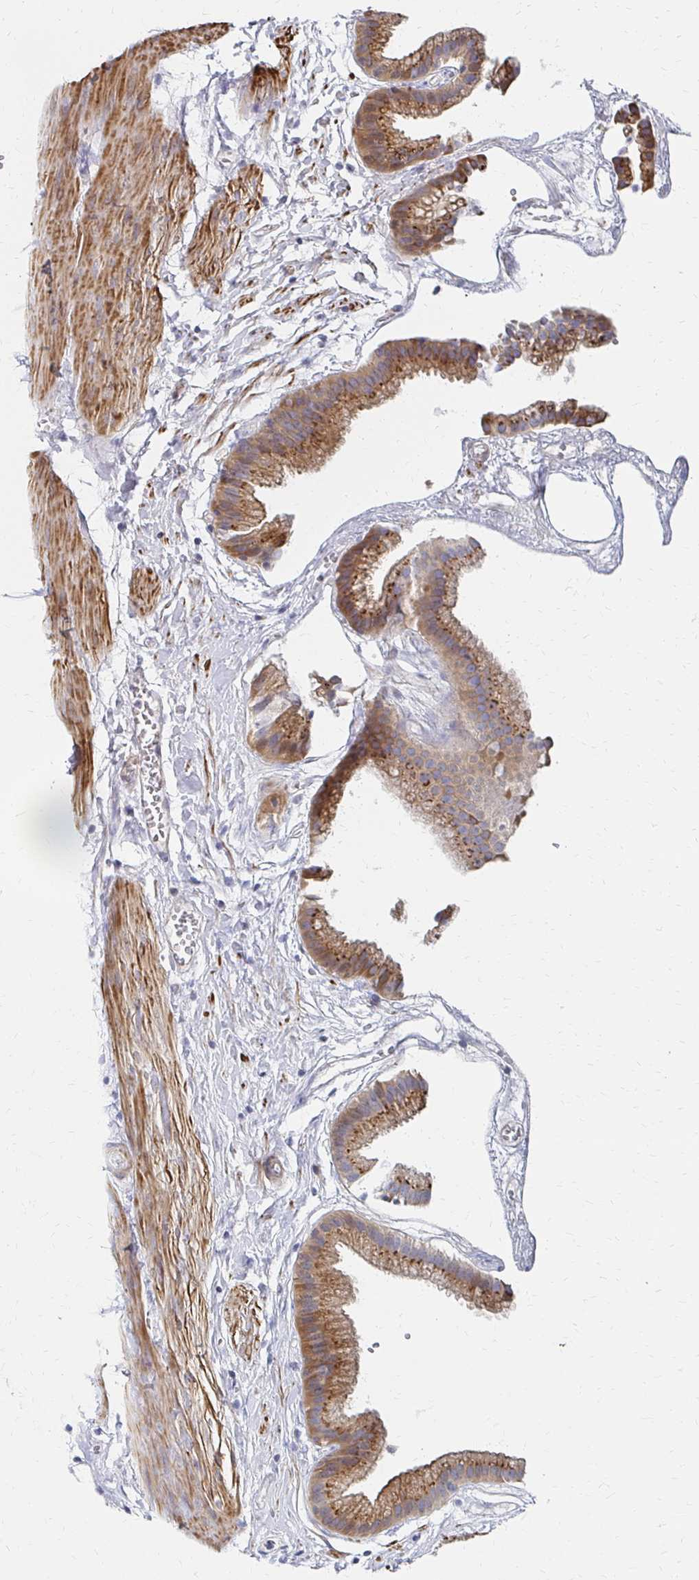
{"staining": {"intensity": "moderate", "quantity": ">75%", "location": "cytoplasmic/membranous"}, "tissue": "gallbladder", "cell_type": "Glandular cells", "image_type": "normal", "snomed": [{"axis": "morphology", "description": "Normal tissue, NOS"}, {"axis": "topography", "description": "Gallbladder"}], "caption": "Glandular cells reveal medium levels of moderate cytoplasmic/membranous positivity in about >75% of cells in unremarkable human gallbladder. (DAB = brown stain, brightfield microscopy at high magnification).", "gene": "MAN1A1", "patient": {"sex": "female", "age": 63}}